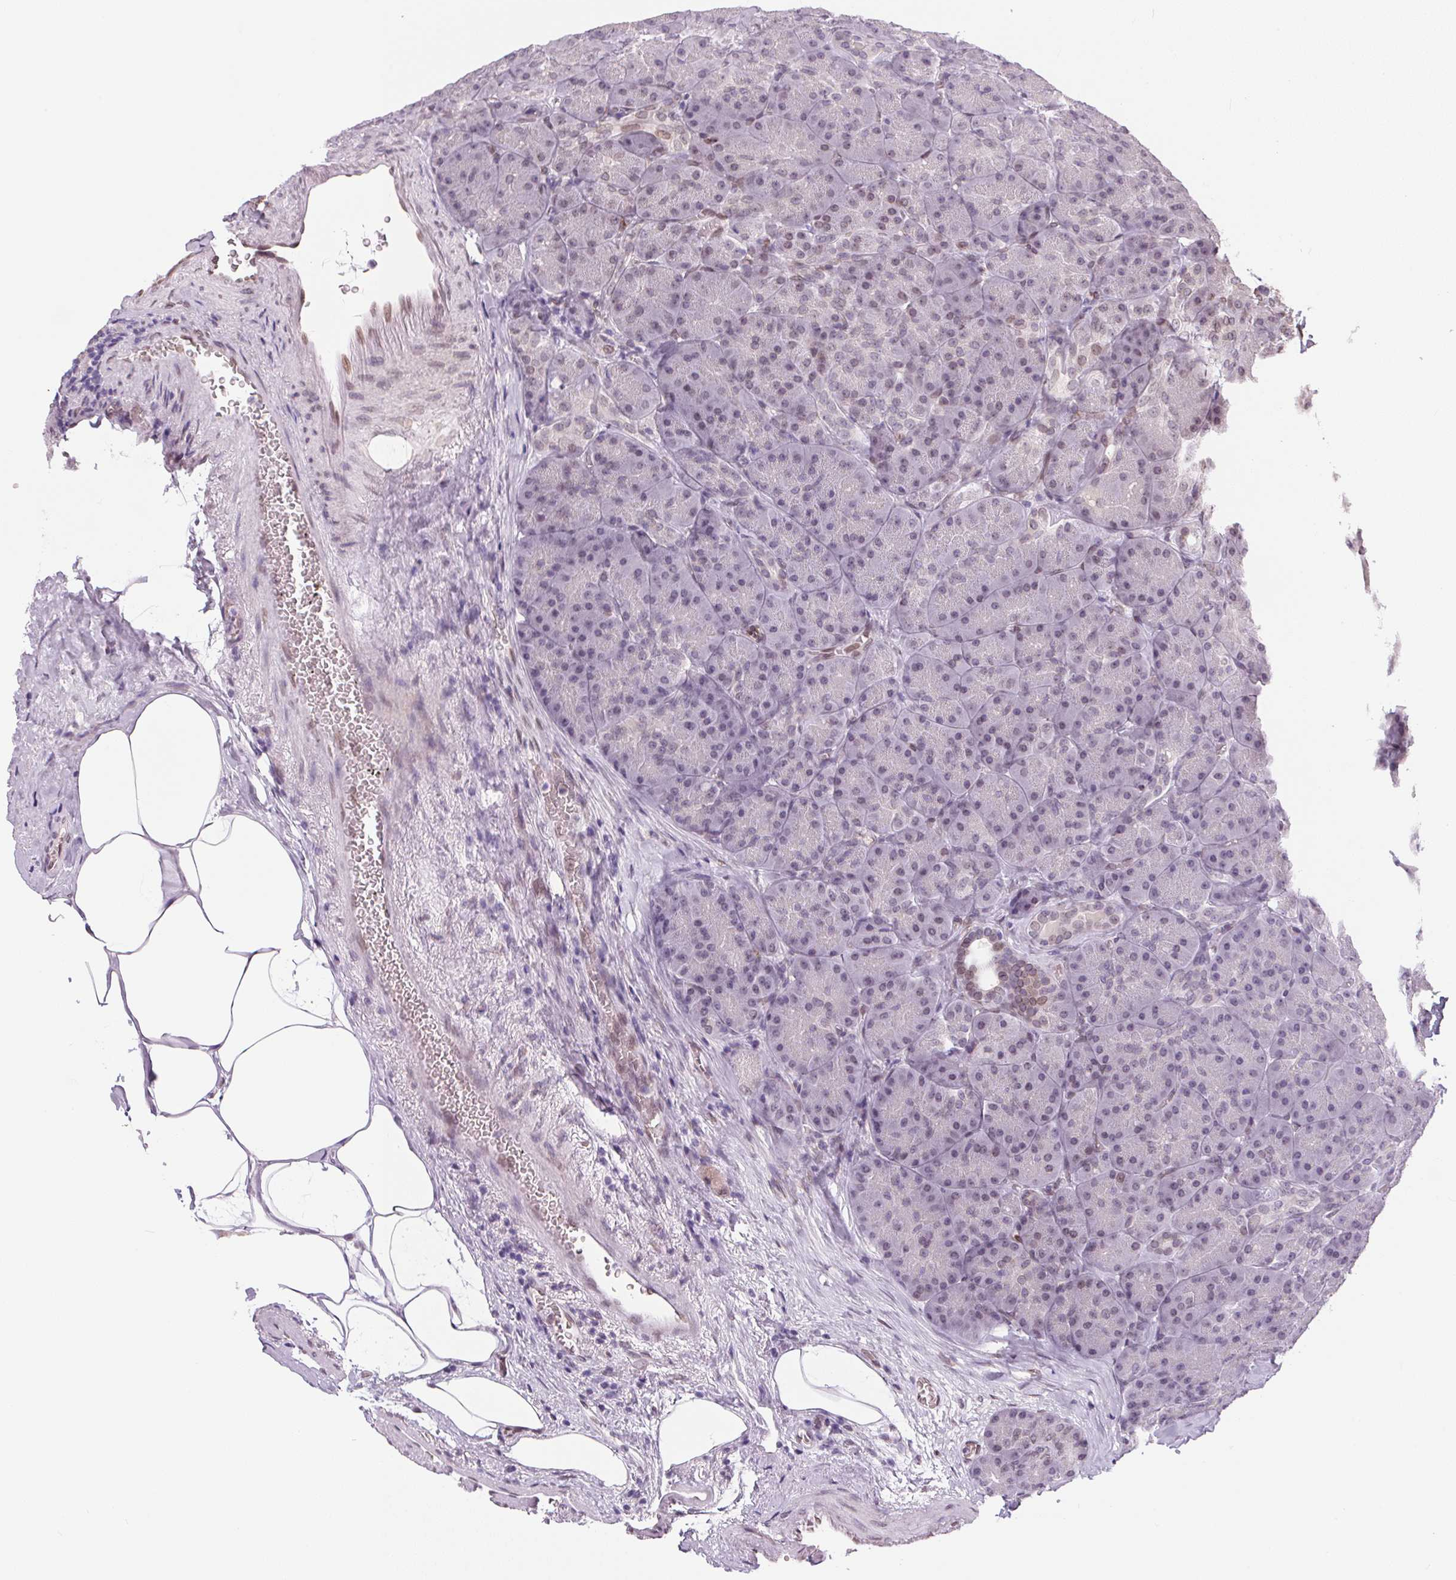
{"staining": {"intensity": "weak", "quantity": "25%-75%", "location": "cytoplasmic/membranous,nuclear"}, "tissue": "pancreas", "cell_type": "Exocrine glandular cells", "image_type": "normal", "snomed": [{"axis": "morphology", "description": "Normal tissue, NOS"}, {"axis": "topography", "description": "Pancreas"}], "caption": "Brown immunohistochemical staining in unremarkable human pancreas displays weak cytoplasmic/membranous,nuclear positivity in approximately 25%-75% of exocrine glandular cells.", "gene": "TMEM175", "patient": {"sex": "male", "age": 57}}